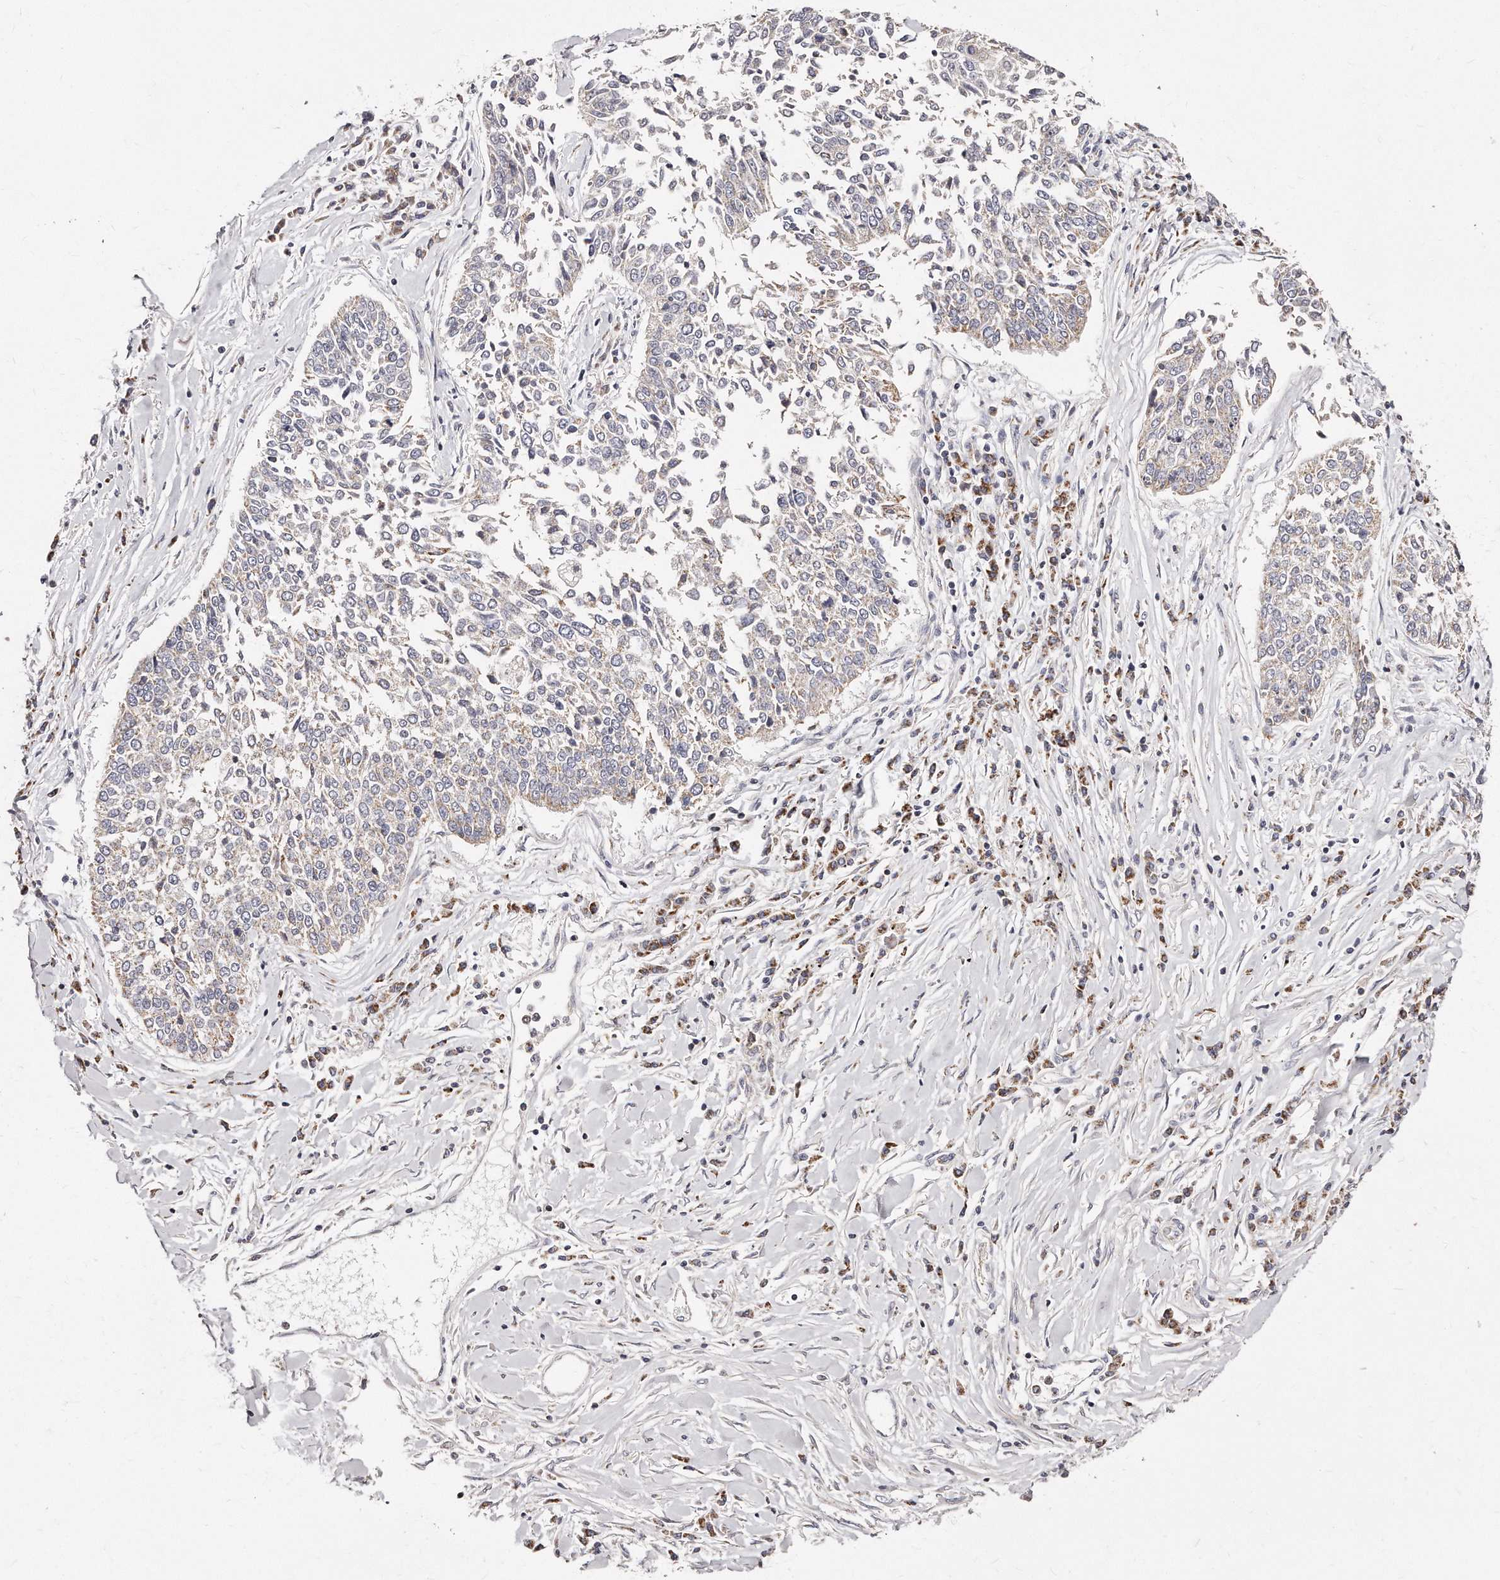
{"staining": {"intensity": "weak", "quantity": "<25%", "location": "cytoplasmic/membranous"}, "tissue": "lung cancer", "cell_type": "Tumor cells", "image_type": "cancer", "snomed": [{"axis": "morphology", "description": "Normal tissue, NOS"}, {"axis": "morphology", "description": "Squamous cell carcinoma, NOS"}, {"axis": "topography", "description": "Cartilage tissue"}, {"axis": "topography", "description": "Bronchus"}, {"axis": "topography", "description": "Lung"}, {"axis": "topography", "description": "Peripheral nerve tissue"}], "caption": "Immunohistochemistry micrograph of squamous cell carcinoma (lung) stained for a protein (brown), which shows no expression in tumor cells.", "gene": "RTKN", "patient": {"sex": "female", "age": 49}}